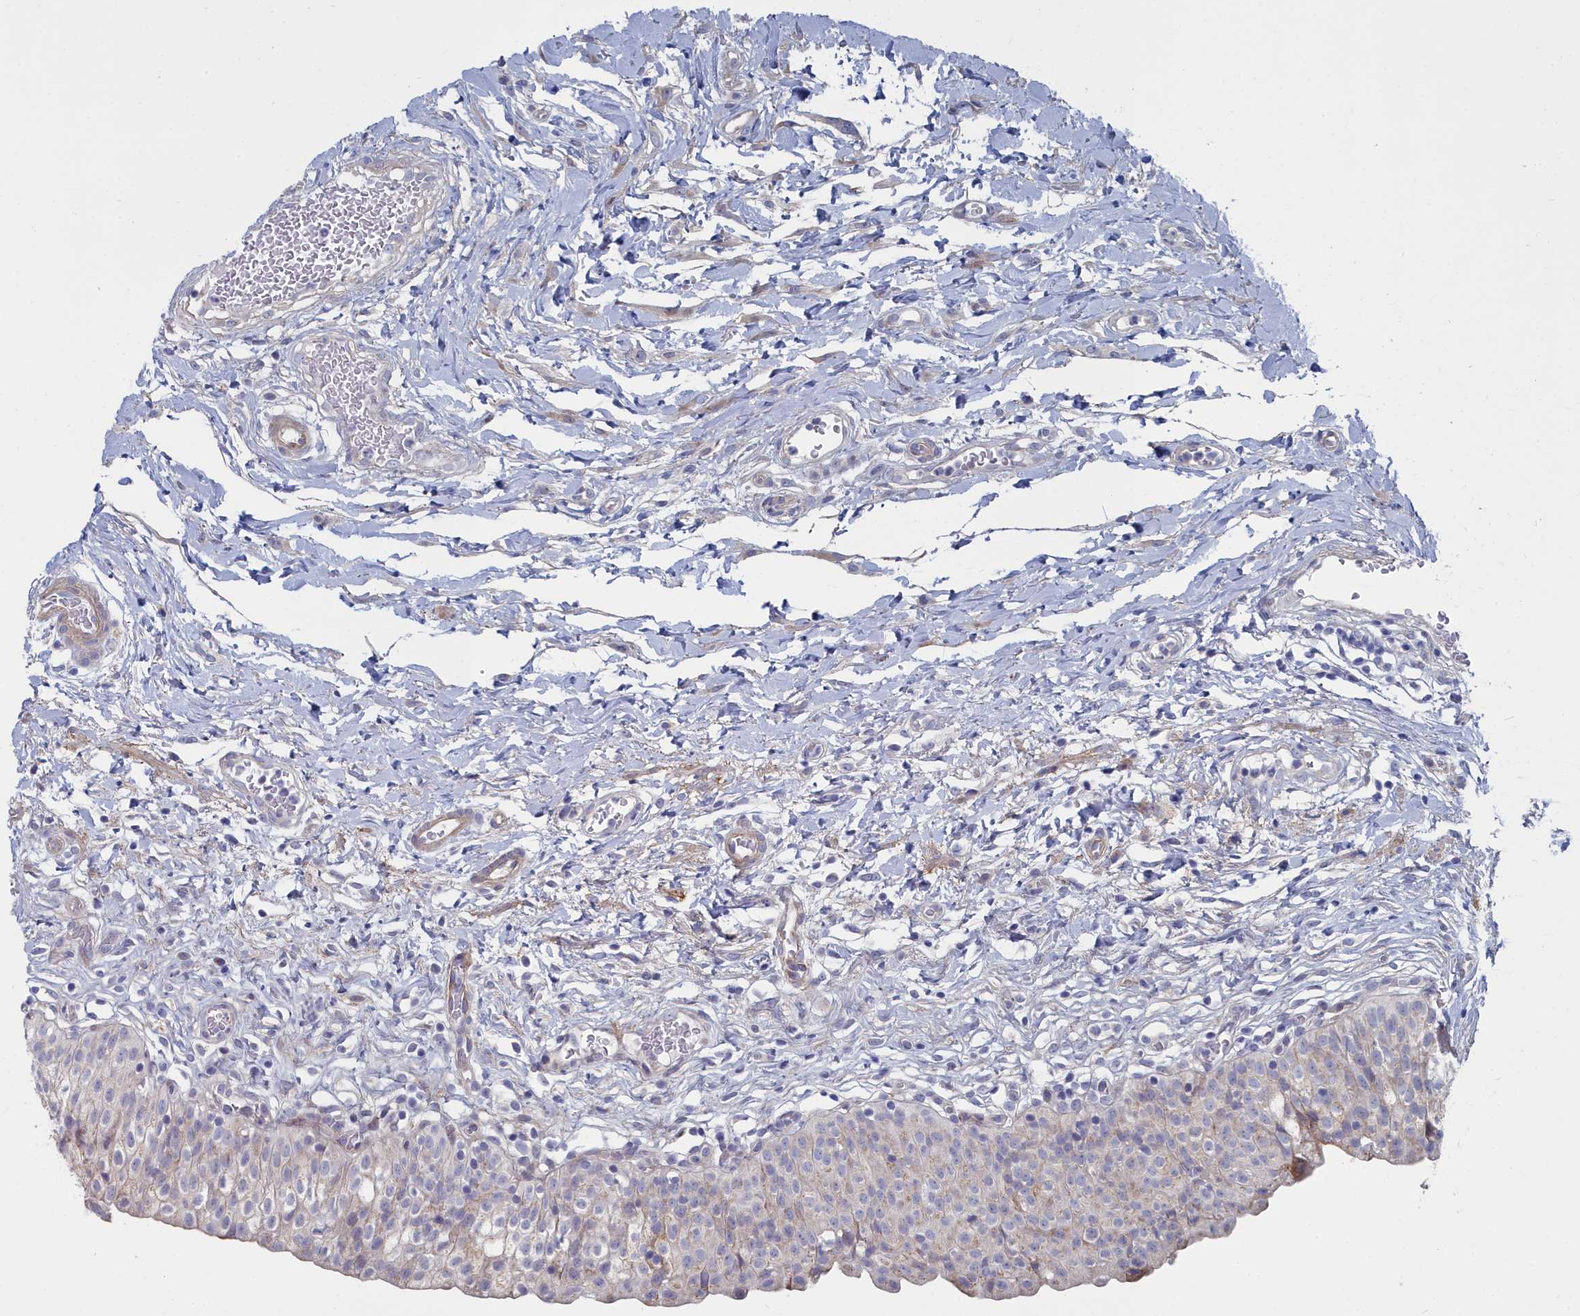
{"staining": {"intensity": "strong", "quantity": "25%-75%", "location": "cytoplasmic/membranous"}, "tissue": "urinary bladder", "cell_type": "Urothelial cells", "image_type": "normal", "snomed": [{"axis": "morphology", "description": "Normal tissue, NOS"}, {"axis": "topography", "description": "Urinary bladder"}], "caption": "Protein expression analysis of benign urinary bladder exhibits strong cytoplasmic/membranous expression in about 25%-75% of urothelial cells.", "gene": "SHISAL2A", "patient": {"sex": "male", "age": 55}}